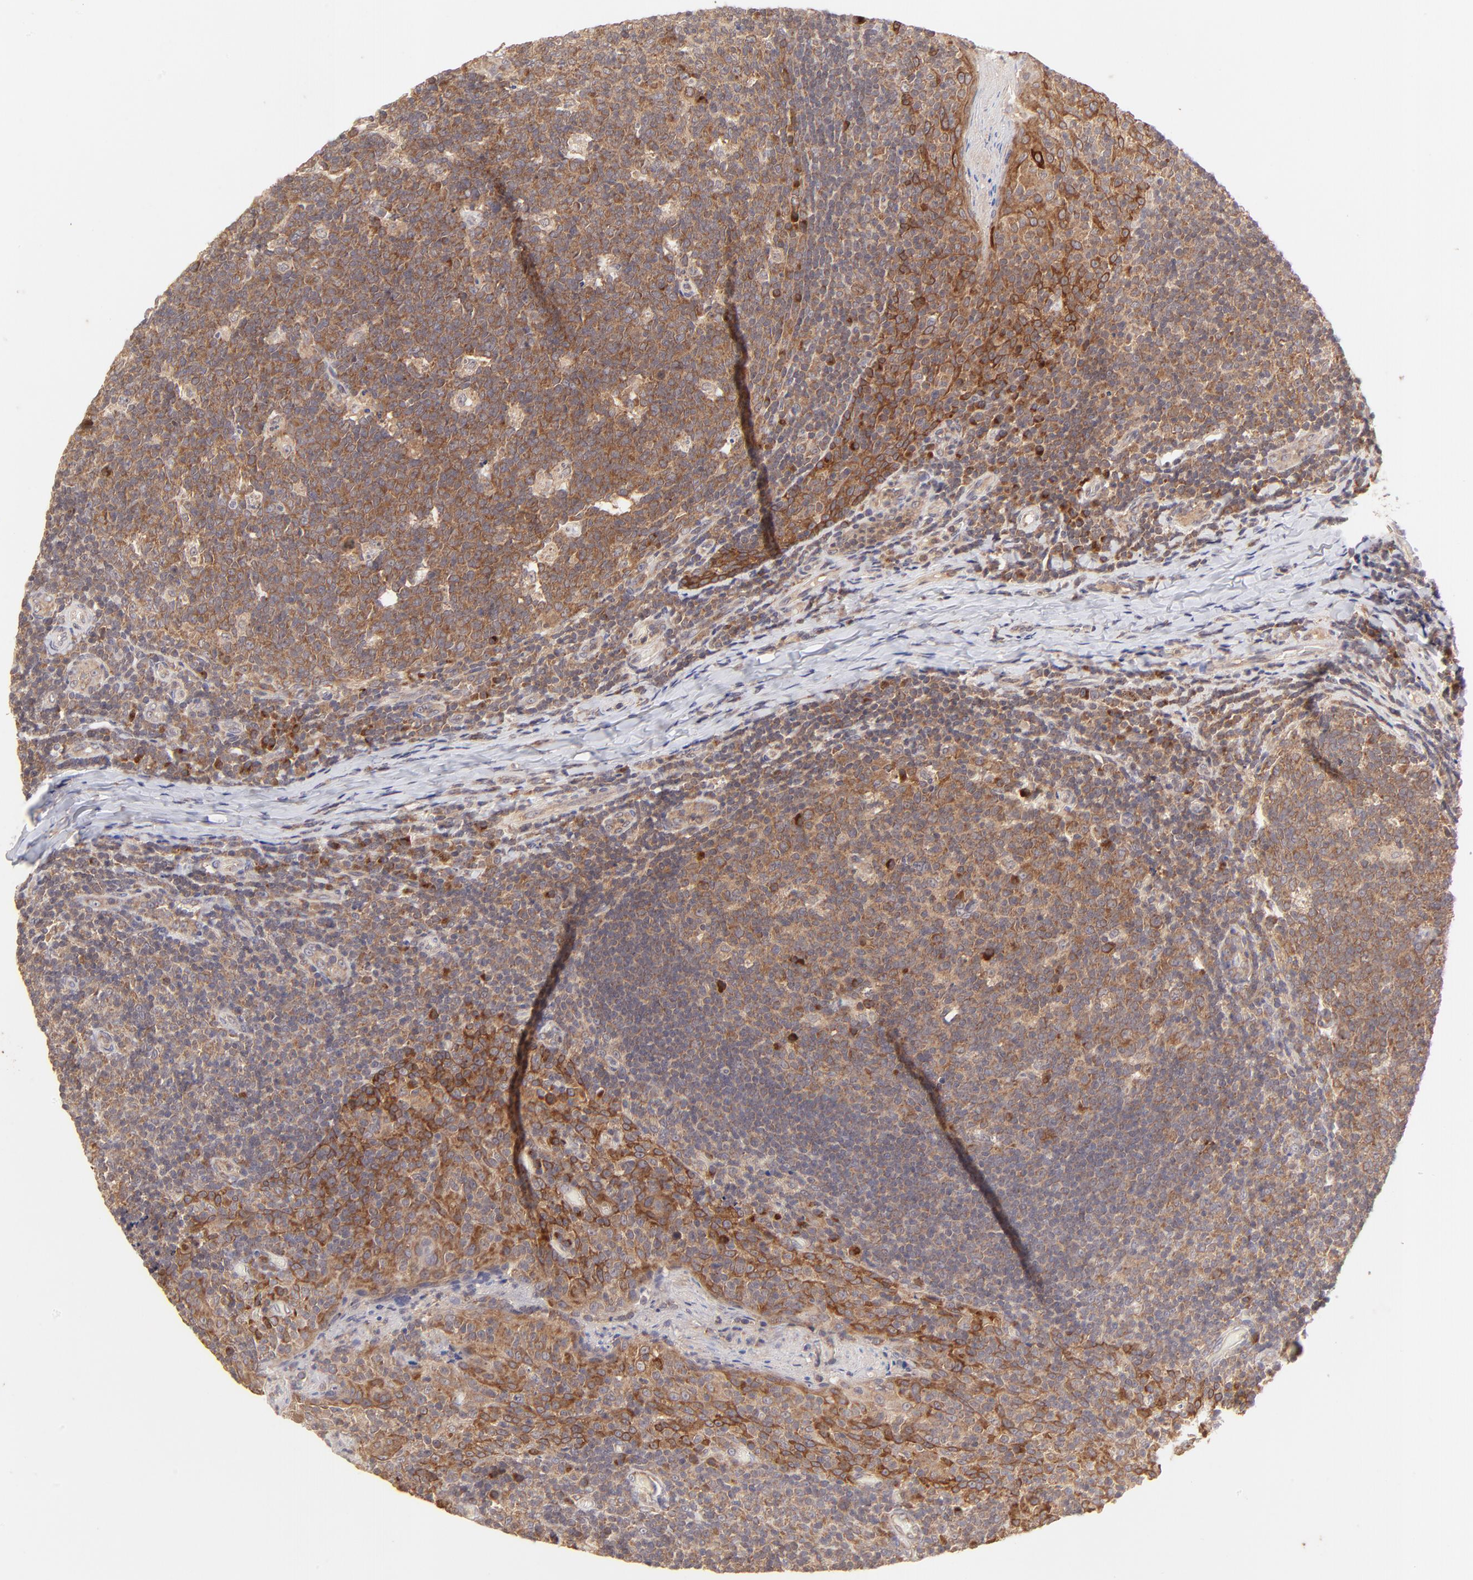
{"staining": {"intensity": "moderate", "quantity": ">75%", "location": "cytoplasmic/membranous"}, "tissue": "tonsil", "cell_type": "Germinal center cells", "image_type": "normal", "snomed": [{"axis": "morphology", "description": "Normal tissue, NOS"}, {"axis": "topography", "description": "Tonsil"}], "caption": "A photomicrograph showing moderate cytoplasmic/membranous expression in approximately >75% of germinal center cells in benign tonsil, as visualized by brown immunohistochemical staining.", "gene": "TNRC6B", "patient": {"sex": "male", "age": 17}}